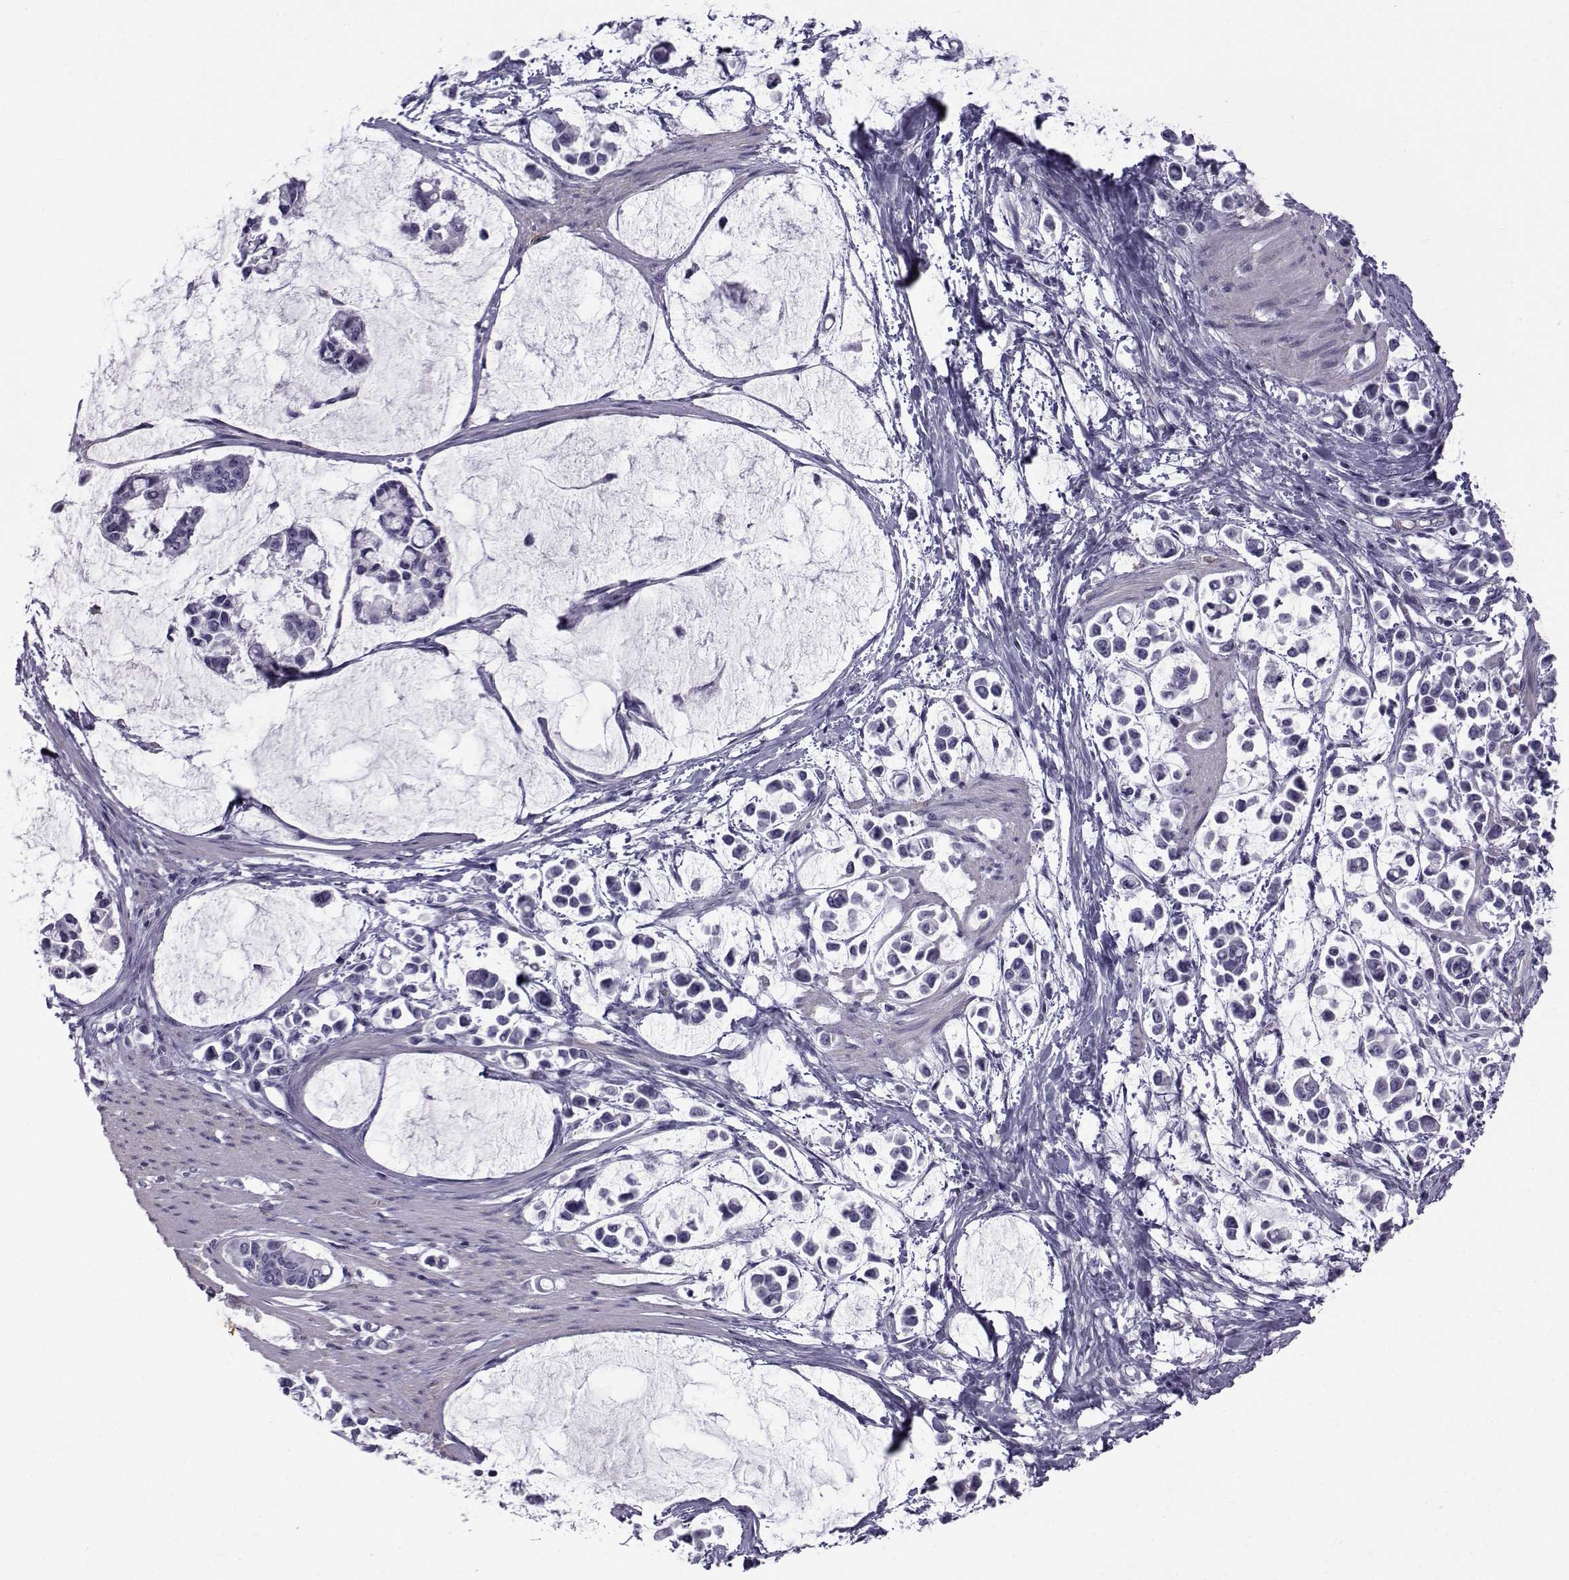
{"staining": {"intensity": "negative", "quantity": "none", "location": "none"}, "tissue": "stomach cancer", "cell_type": "Tumor cells", "image_type": "cancer", "snomed": [{"axis": "morphology", "description": "Adenocarcinoma, NOS"}, {"axis": "topography", "description": "Stomach"}], "caption": "An immunohistochemistry (IHC) photomicrograph of stomach adenocarcinoma is shown. There is no staining in tumor cells of stomach adenocarcinoma.", "gene": "SPANXD", "patient": {"sex": "male", "age": 82}}